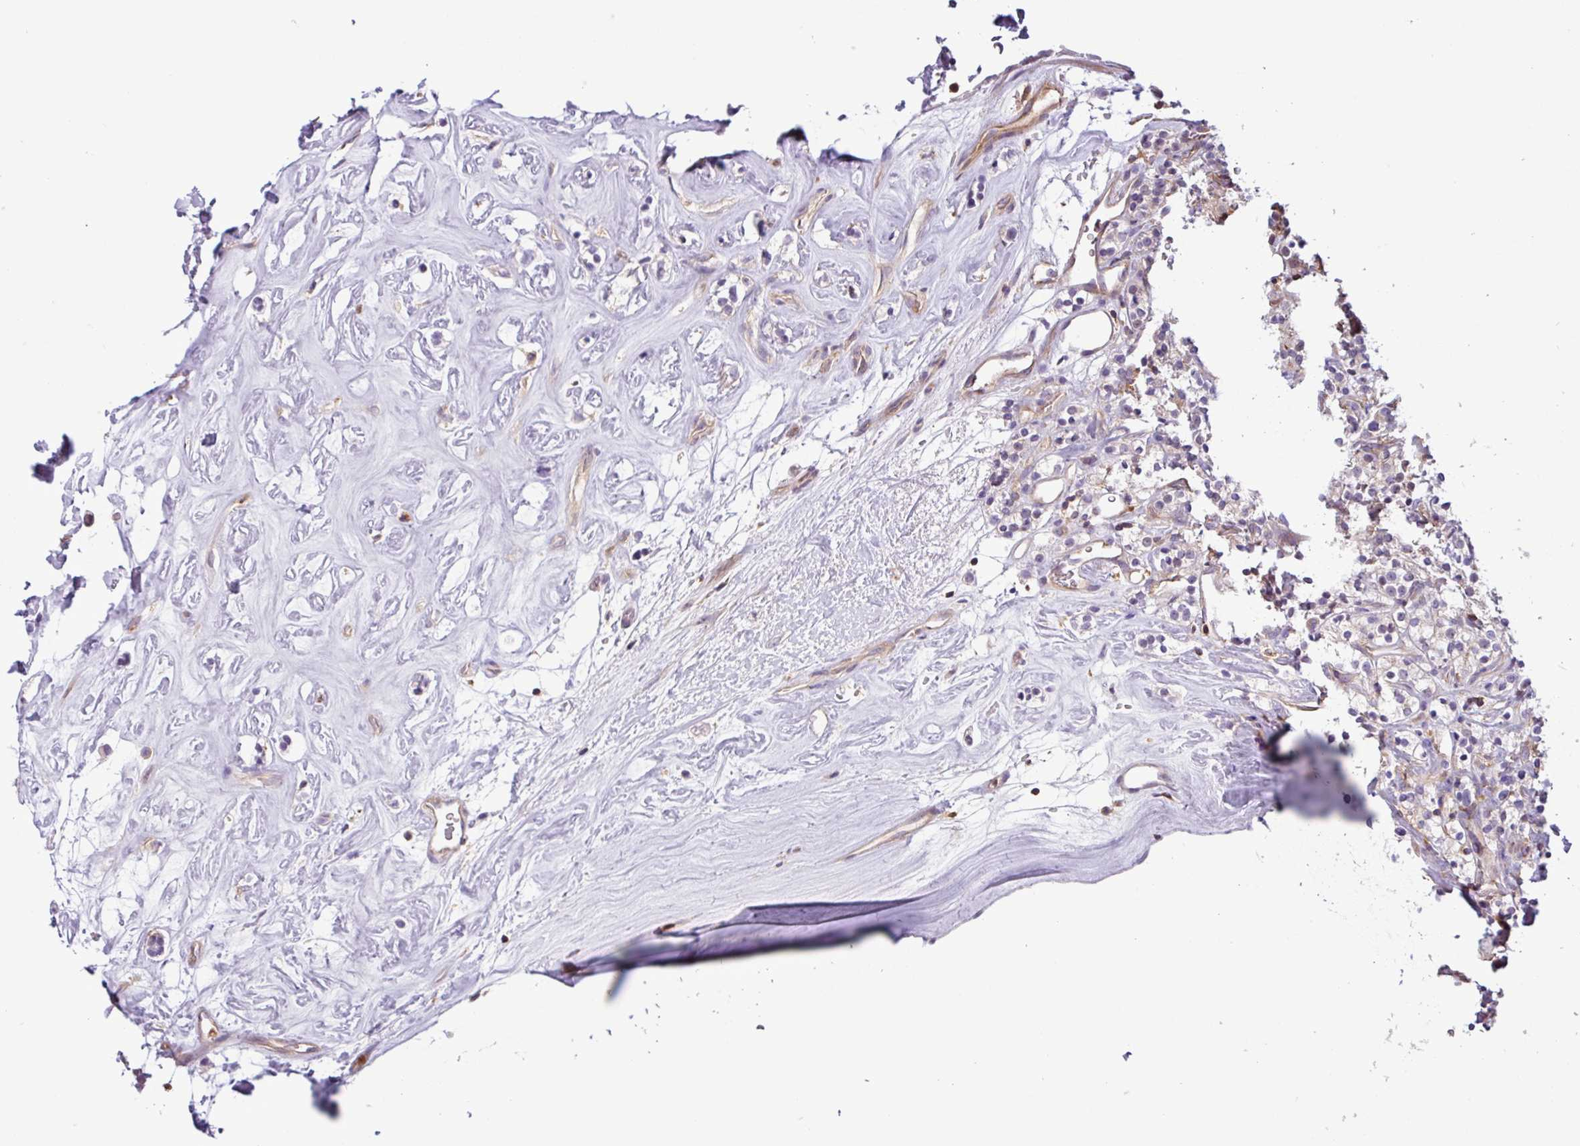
{"staining": {"intensity": "negative", "quantity": "none", "location": "none"}, "tissue": "renal cancer", "cell_type": "Tumor cells", "image_type": "cancer", "snomed": [{"axis": "morphology", "description": "Adenocarcinoma, NOS"}, {"axis": "topography", "description": "Kidney"}], "caption": "Immunohistochemistry (IHC) photomicrograph of human renal cancer (adenocarcinoma) stained for a protein (brown), which displays no staining in tumor cells. The staining was performed using DAB to visualize the protein expression in brown, while the nuclei were stained in blue with hematoxylin (Magnification: 20x).", "gene": "ACTR3", "patient": {"sex": "male", "age": 77}}